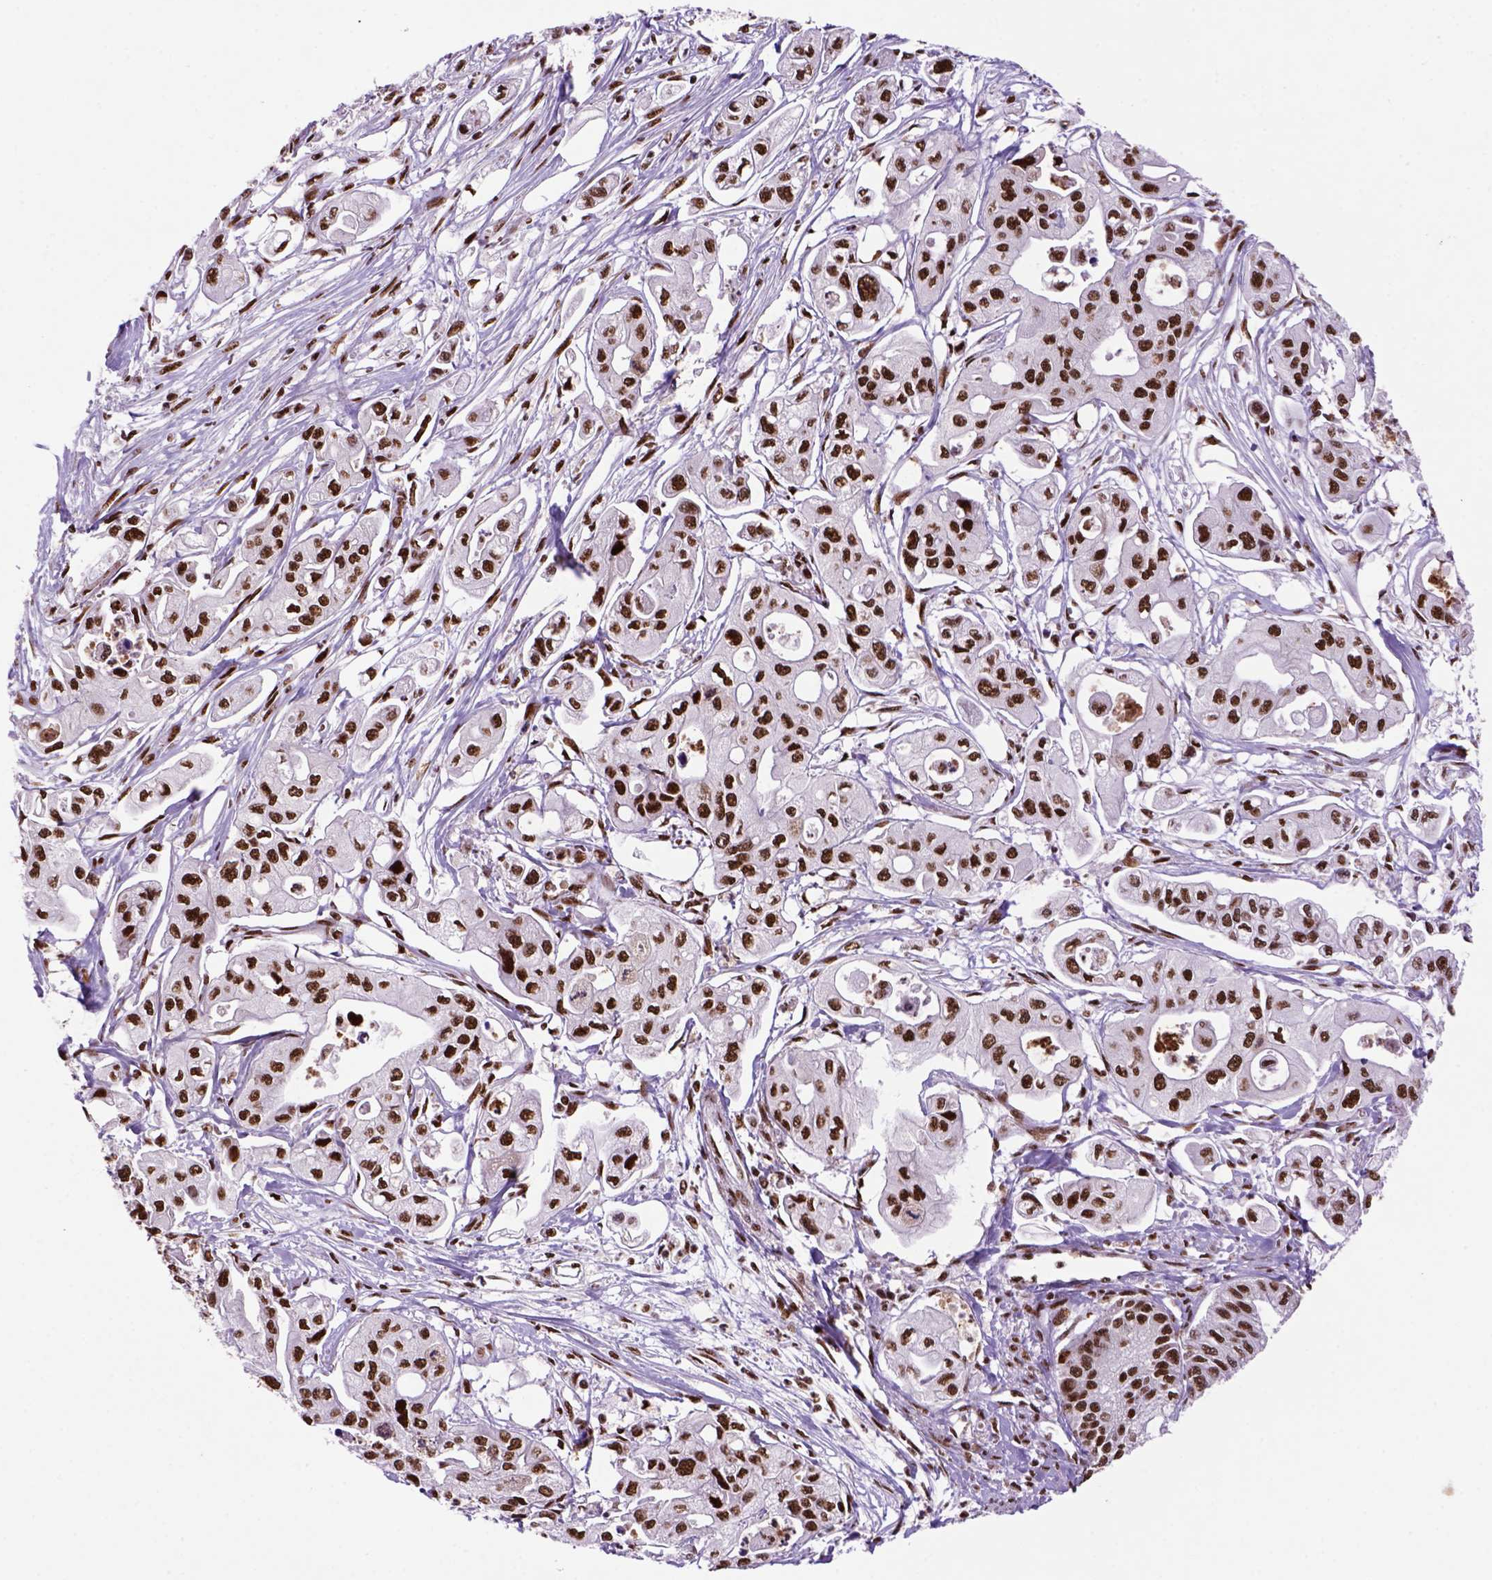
{"staining": {"intensity": "strong", "quantity": ">75%", "location": "nuclear"}, "tissue": "pancreatic cancer", "cell_type": "Tumor cells", "image_type": "cancer", "snomed": [{"axis": "morphology", "description": "Adenocarcinoma, NOS"}, {"axis": "topography", "description": "Pancreas"}], "caption": "High-power microscopy captured an immunohistochemistry (IHC) micrograph of pancreatic cancer, revealing strong nuclear expression in approximately >75% of tumor cells.", "gene": "NSMCE2", "patient": {"sex": "male", "age": 70}}